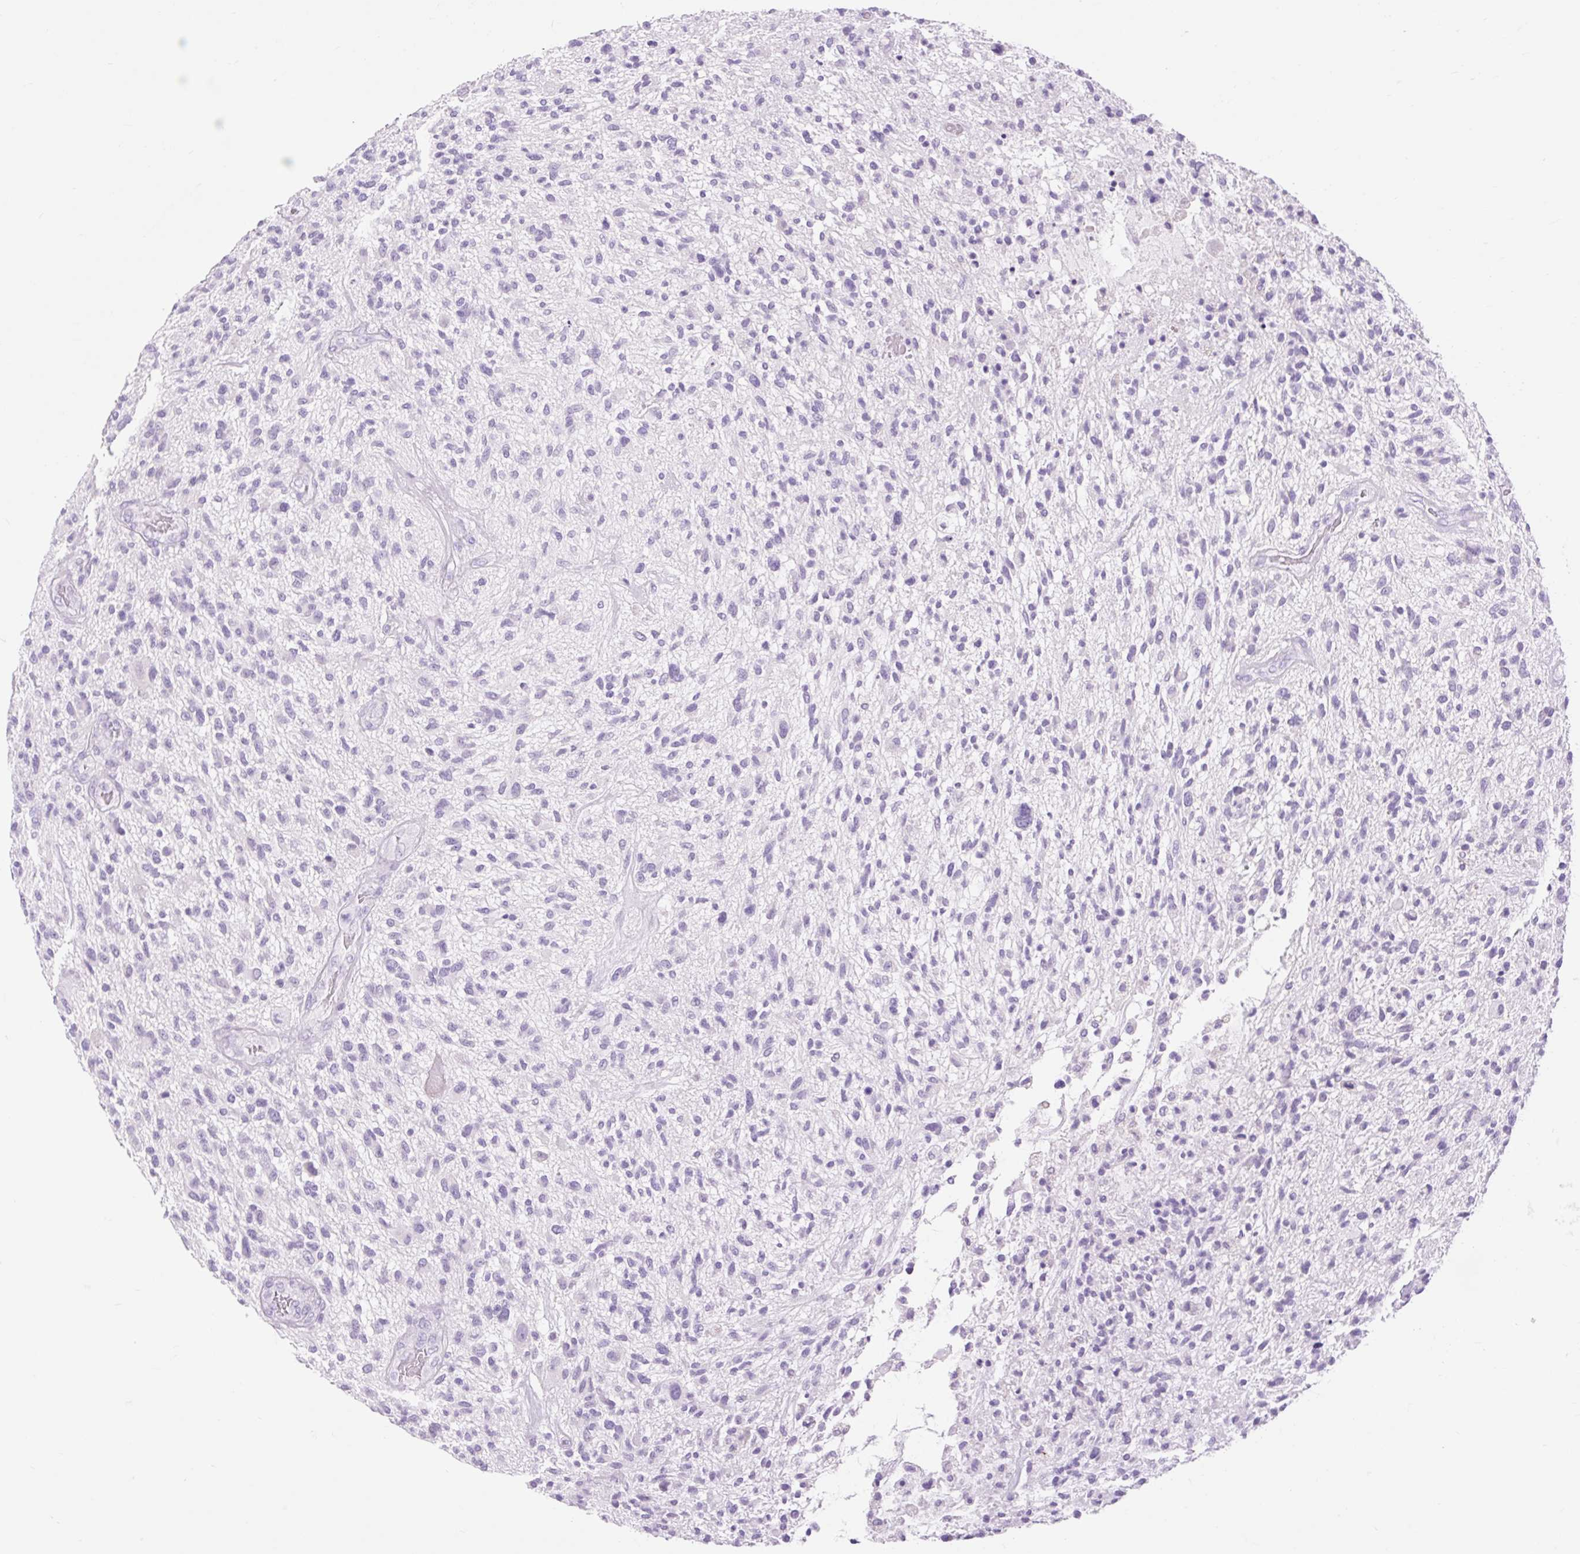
{"staining": {"intensity": "negative", "quantity": "none", "location": "none"}, "tissue": "glioma", "cell_type": "Tumor cells", "image_type": "cancer", "snomed": [{"axis": "morphology", "description": "Glioma, malignant, High grade"}, {"axis": "topography", "description": "Brain"}], "caption": "Glioma stained for a protein using immunohistochemistry (IHC) shows no staining tumor cells.", "gene": "SLC25A40", "patient": {"sex": "male", "age": 47}}